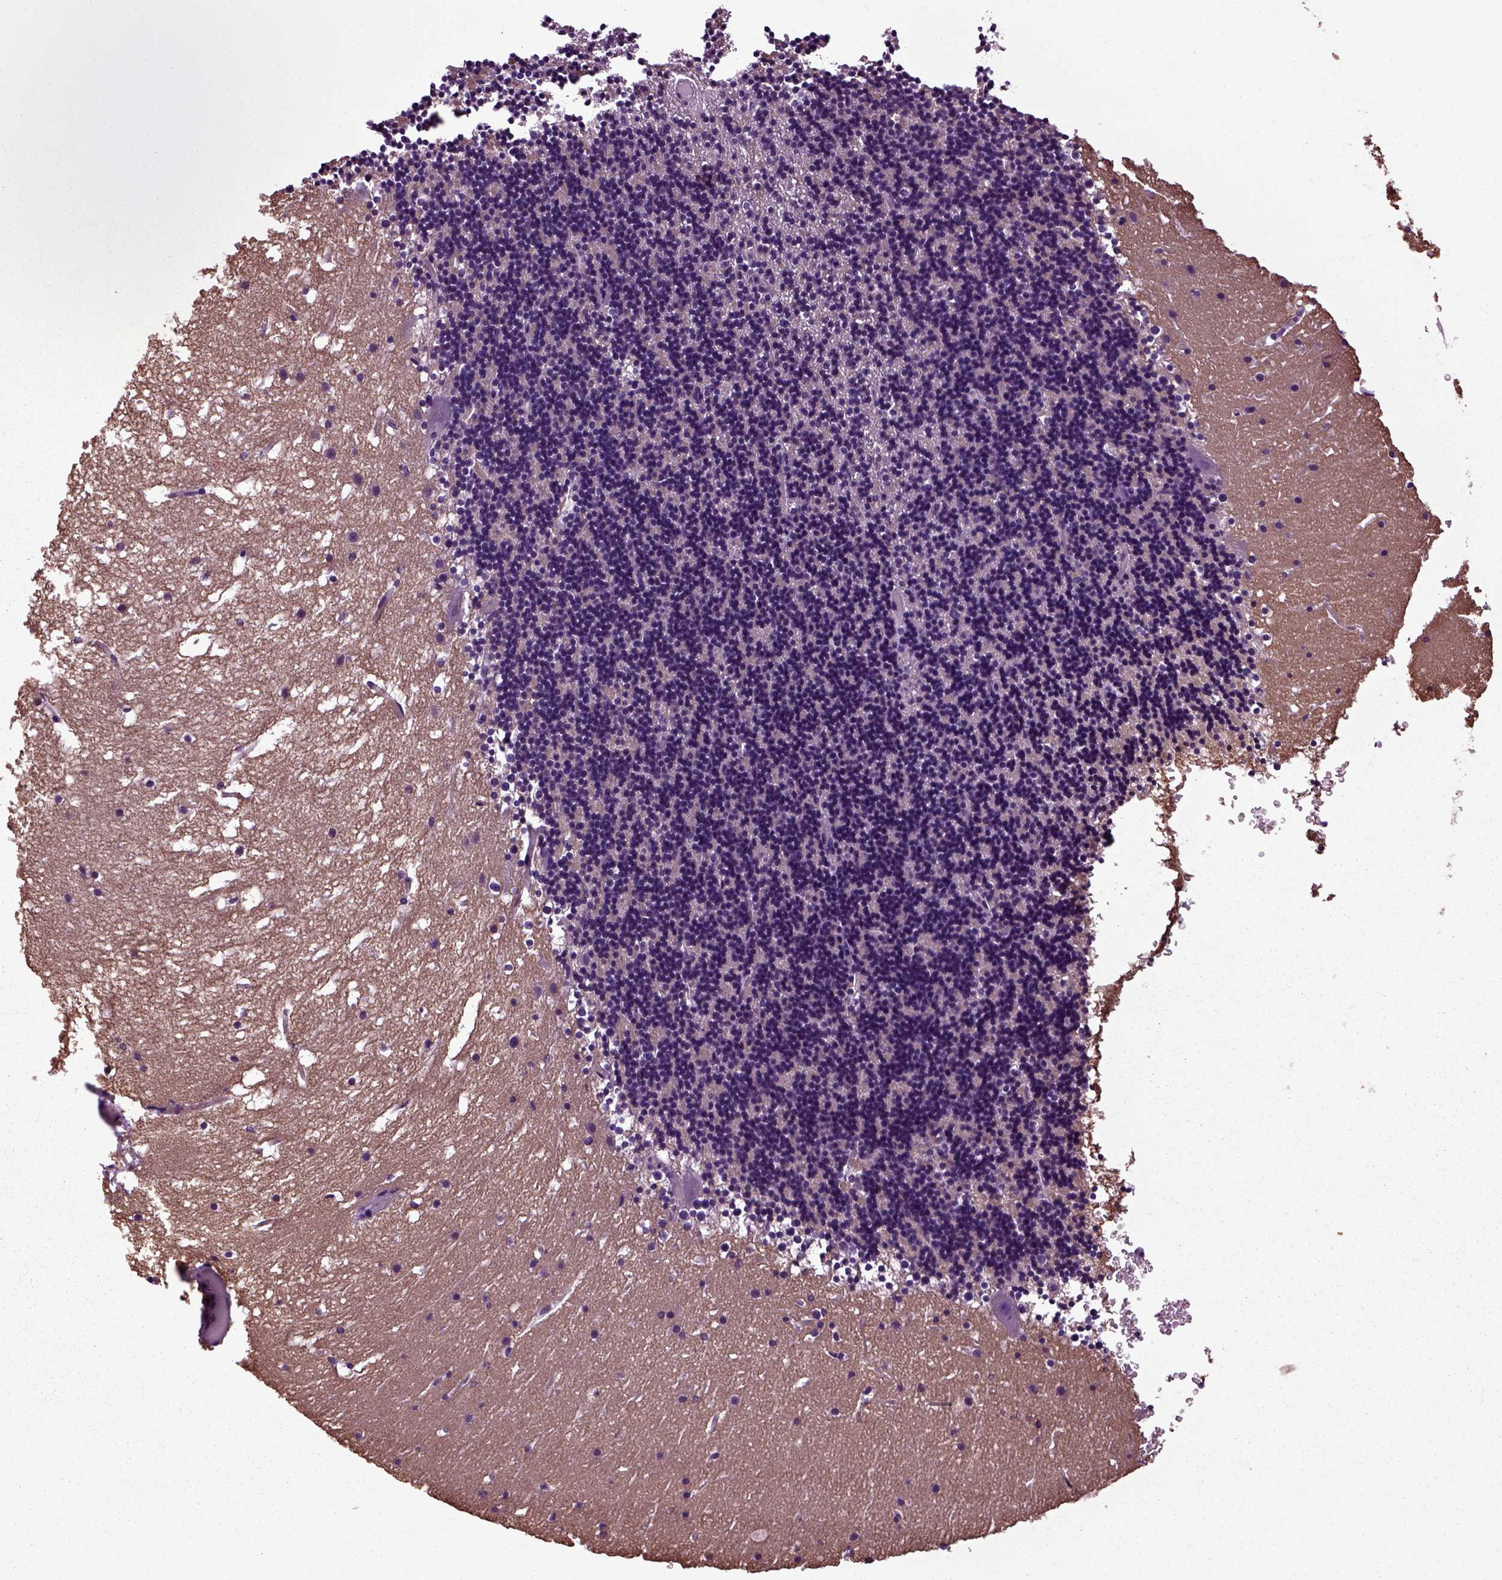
{"staining": {"intensity": "negative", "quantity": "none", "location": "none"}, "tissue": "cerebellum", "cell_type": "Cells in granular layer", "image_type": "normal", "snomed": [{"axis": "morphology", "description": "Normal tissue, NOS"}, {"axis": "topography", "description": "Cerebellum"}], "caption": "Cells in granular layer are negative for brown protein staining in benign cerebellum. The staining was performed using DAB to visualize the protein expression in brown, while the nuclei were stained in blue with hematoxylin (Magnification: 20x).", "gene": "HAGHL", "patient": {"sex": "male", "age": 37}}